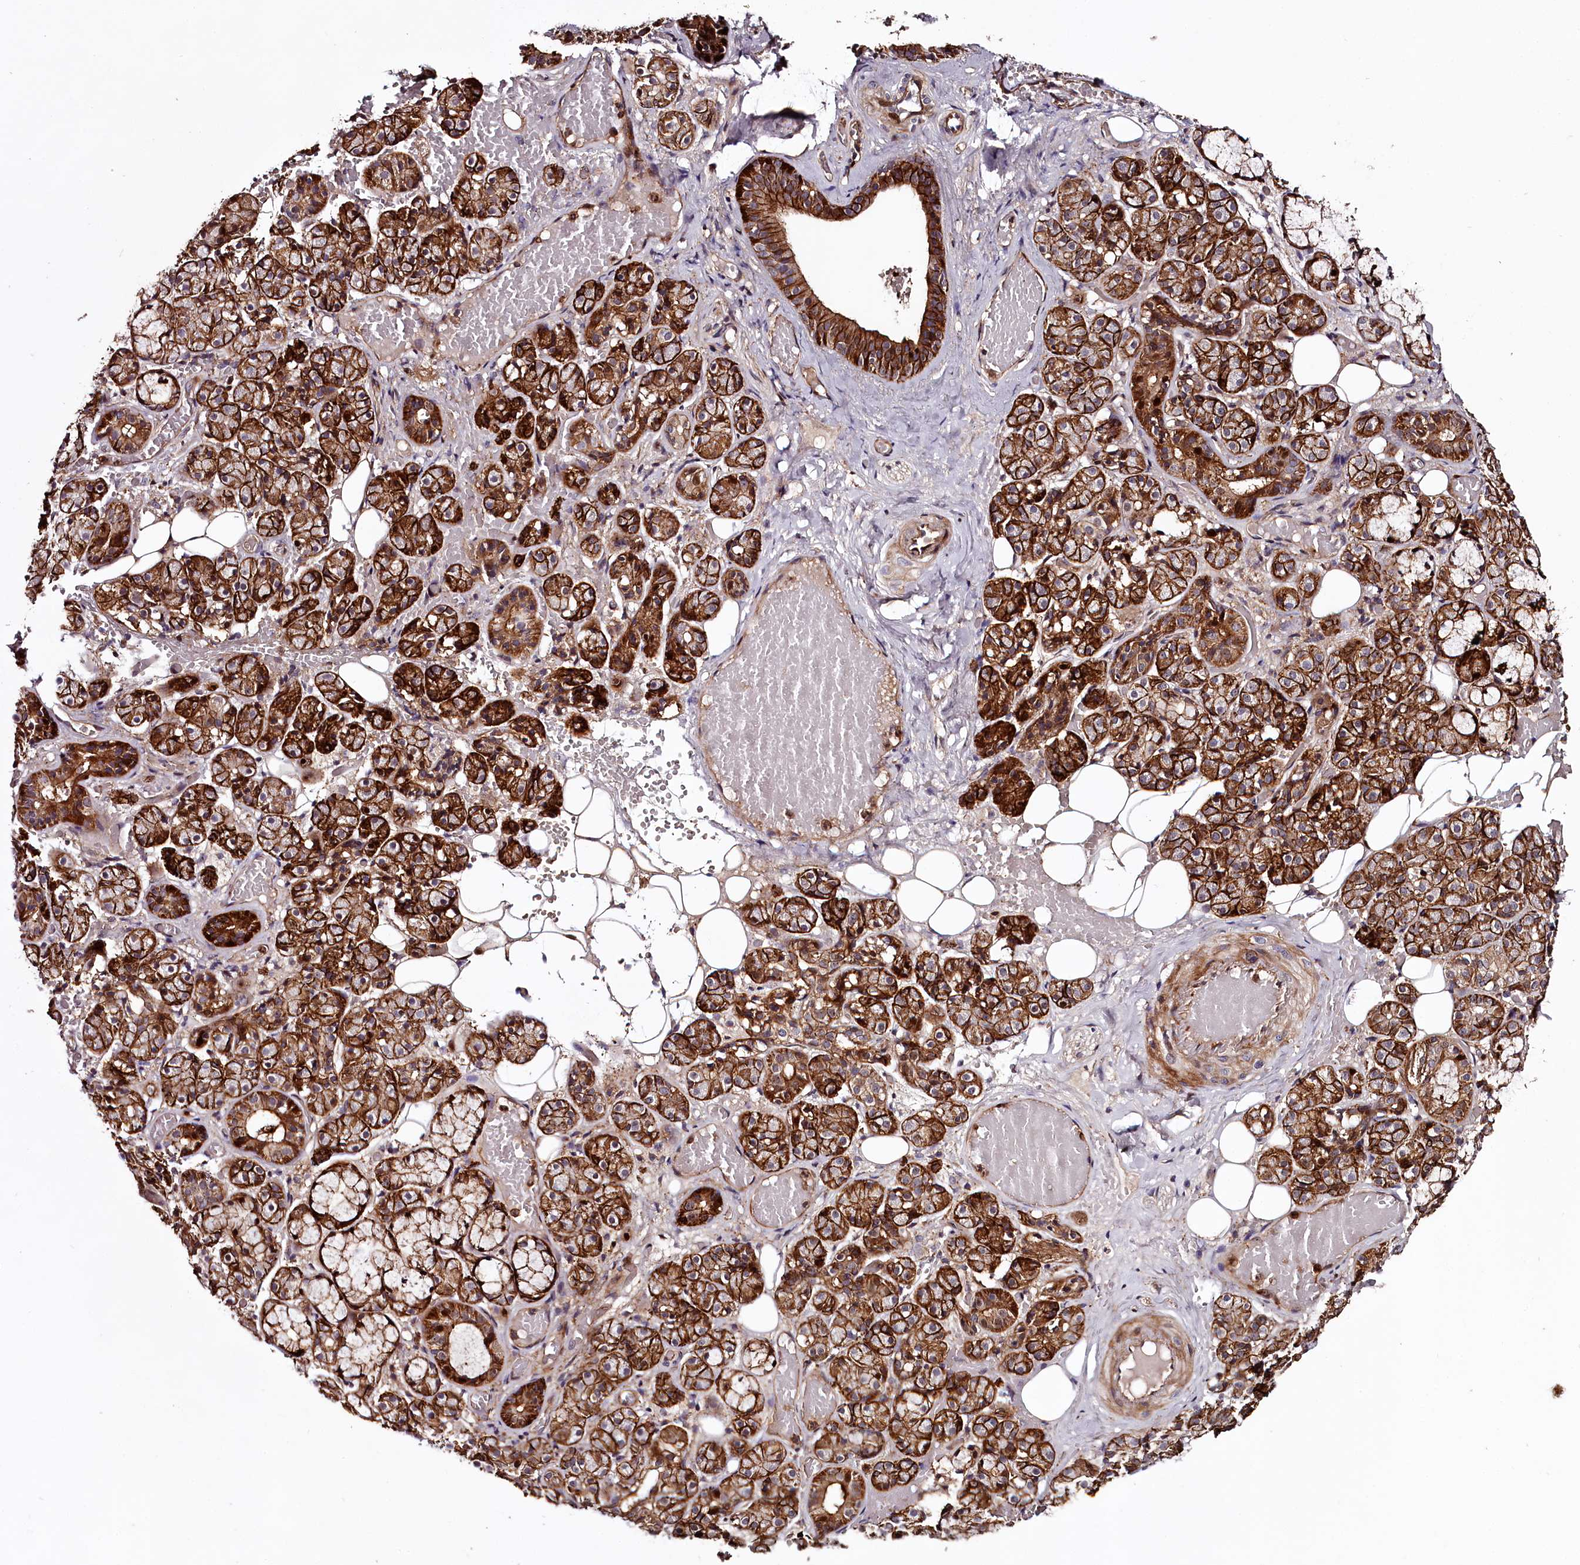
{"staining": {"intensity": "strong", "quantity": ">75%", "location": "cytoplasmic/membranous"}, "tissue": "salivary gland", "cell_type": "Glandular cells", "image_type": "normal", "snomed": [{"axis": "morphology", "description": "Normal tissue, NOS"}, {"axis": "topography", "description": "Salivary gland"}], "caption": "An immunohistochemistry (IHC) image of normal tissue is shown. Protein staining in brown labels strong cytoplasmic/membranous positivity in salivary gland within glandular cells. The staining was performed using DAB (3,3'-diaminobenzidine), with brown indicating positive protein expression. Nuclei are stained blue with hematoxylin.", "gene": "KIF14", "patient": {"sex": "male", "age": 63}}